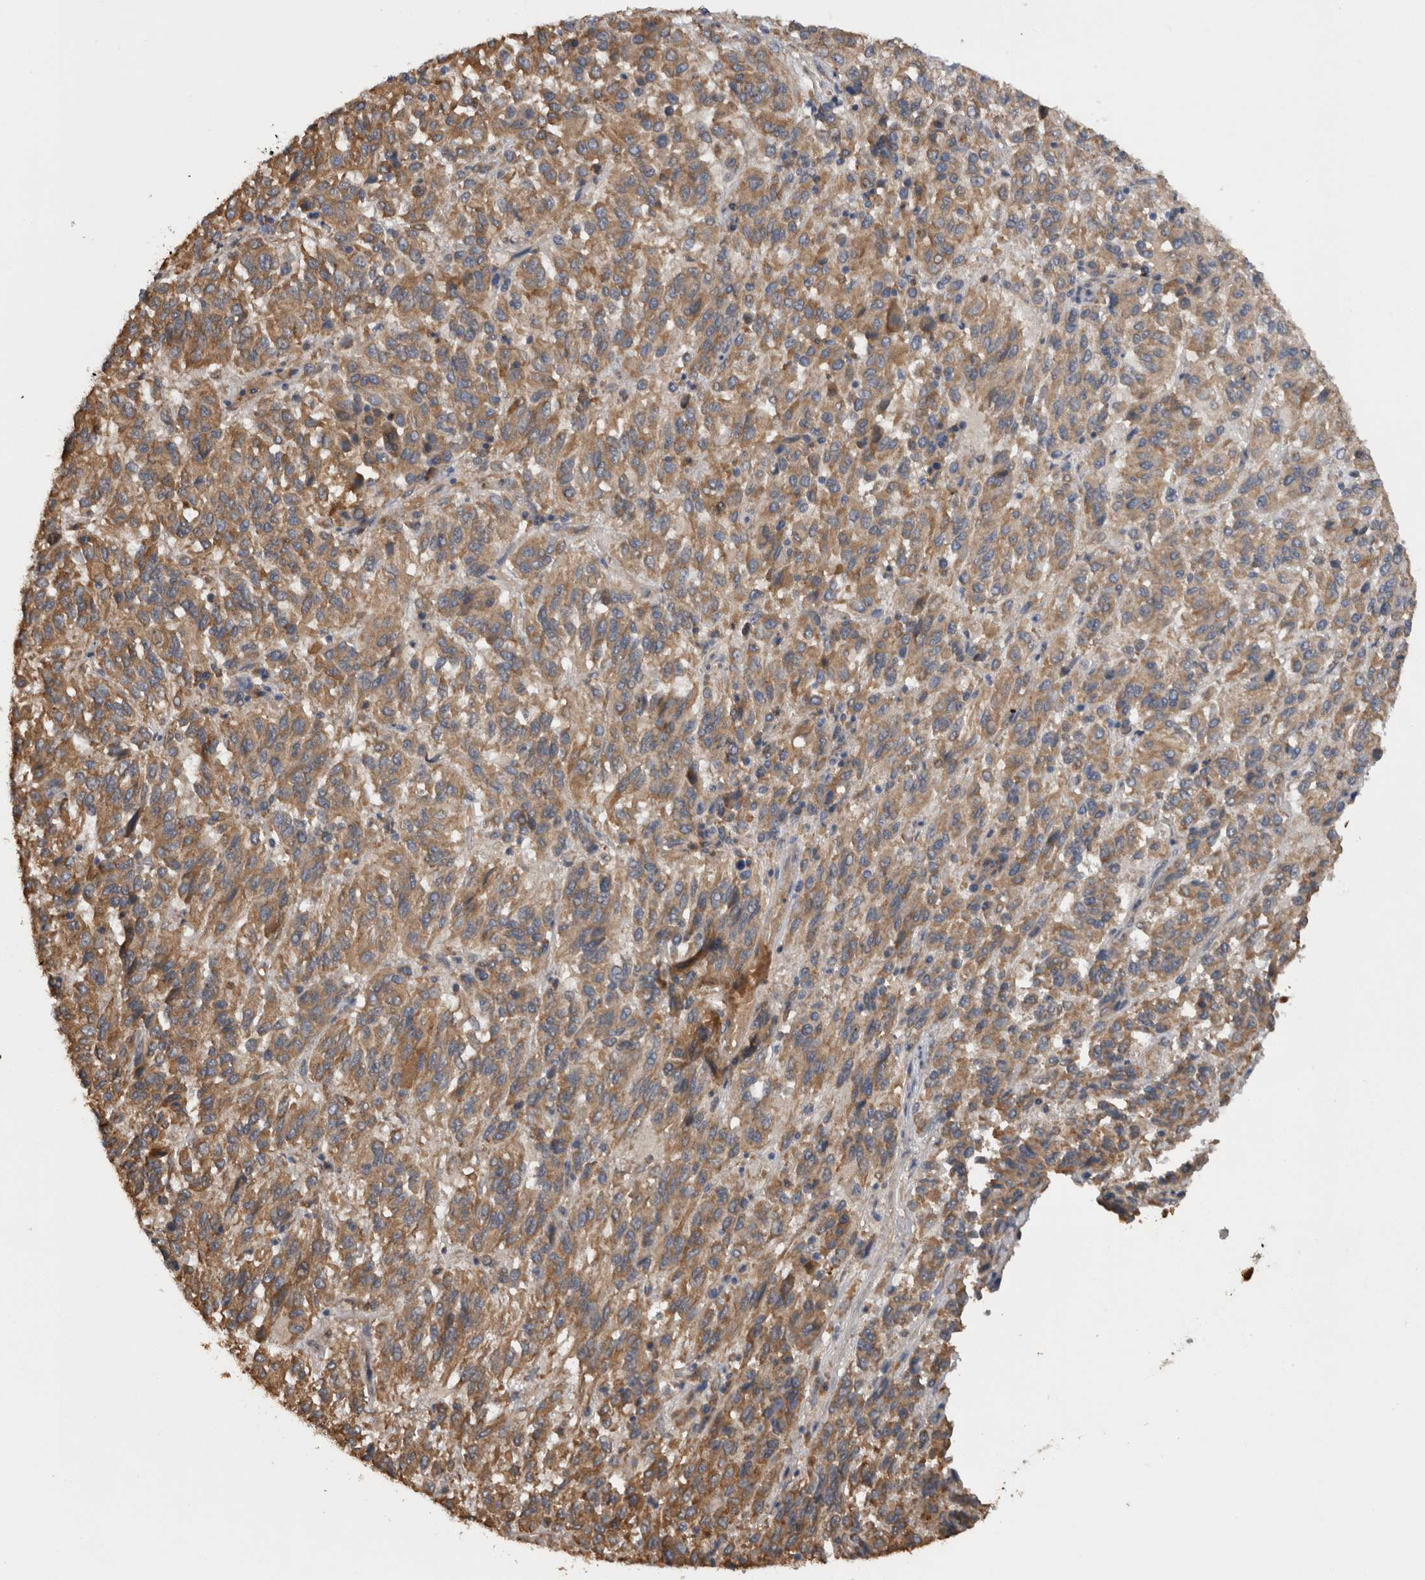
{"staining": {"intensity": "moderate", "quantity": ">75%", "location": "cytoplasmic/membranous"}, "tissue": "melanoma", "cell_type": "Tumor cells", "image_type": "cancer", "snomed": [{"axis": "morphology", "description": "Malignant melanoma, Metastatic site"}, {"axis": "topography", "description": "Lung"}], "caption": "This micrograph displays immunohistochemistry (IHC) staining of human melanoma, with medium moderate cytoplasmic/membranous positivity in approximately >75% of tumor cells.", "gene": "TMED7", "patient": {"sex": "male", "age": 64}}